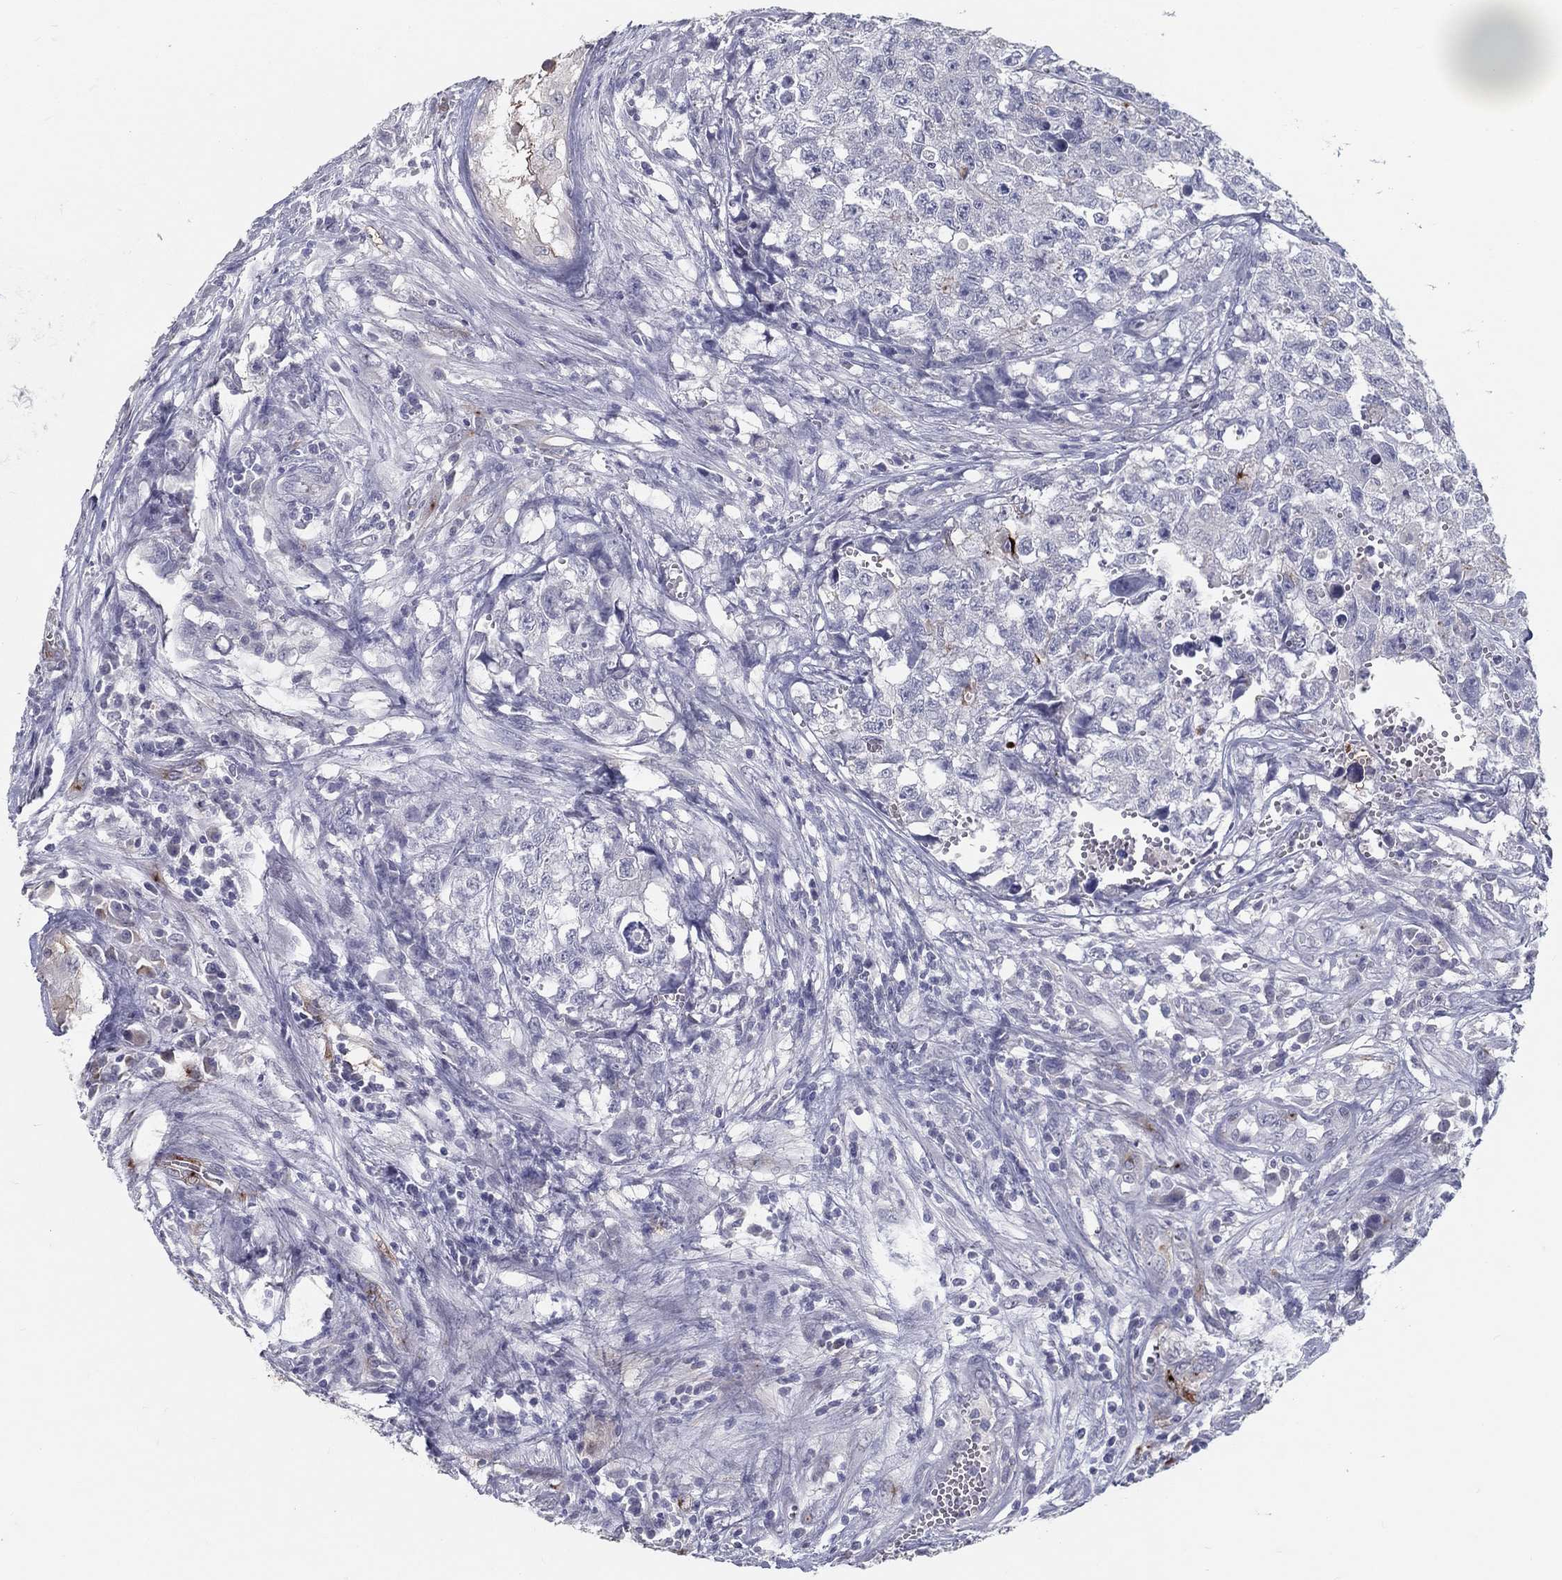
{"staining": {"intensity": "negative", "quantity": "none", "location": "none"}, "tissue": "testis cancer", "cell_type": "Tumor cells", "image_type": "cancer", "snomed": [{"axis": "morphology", "description": "Seminoma, NOS"}, {"axis": "morphology", "description": "Carcinoma, Embryonal, NOS"}, {"axis": "topography", "description": "Testis"}], "caption": "Tumor cells show no significant protein staining in testis embryonal carcinoma. The staining was performed using DAB to visualize the protein expression in brown, while the nuclei were stained in blue with hematoxylin (Magnification: 20x).", "gene": "ACE2", "patient": {"sex": "male", "age": 22}}